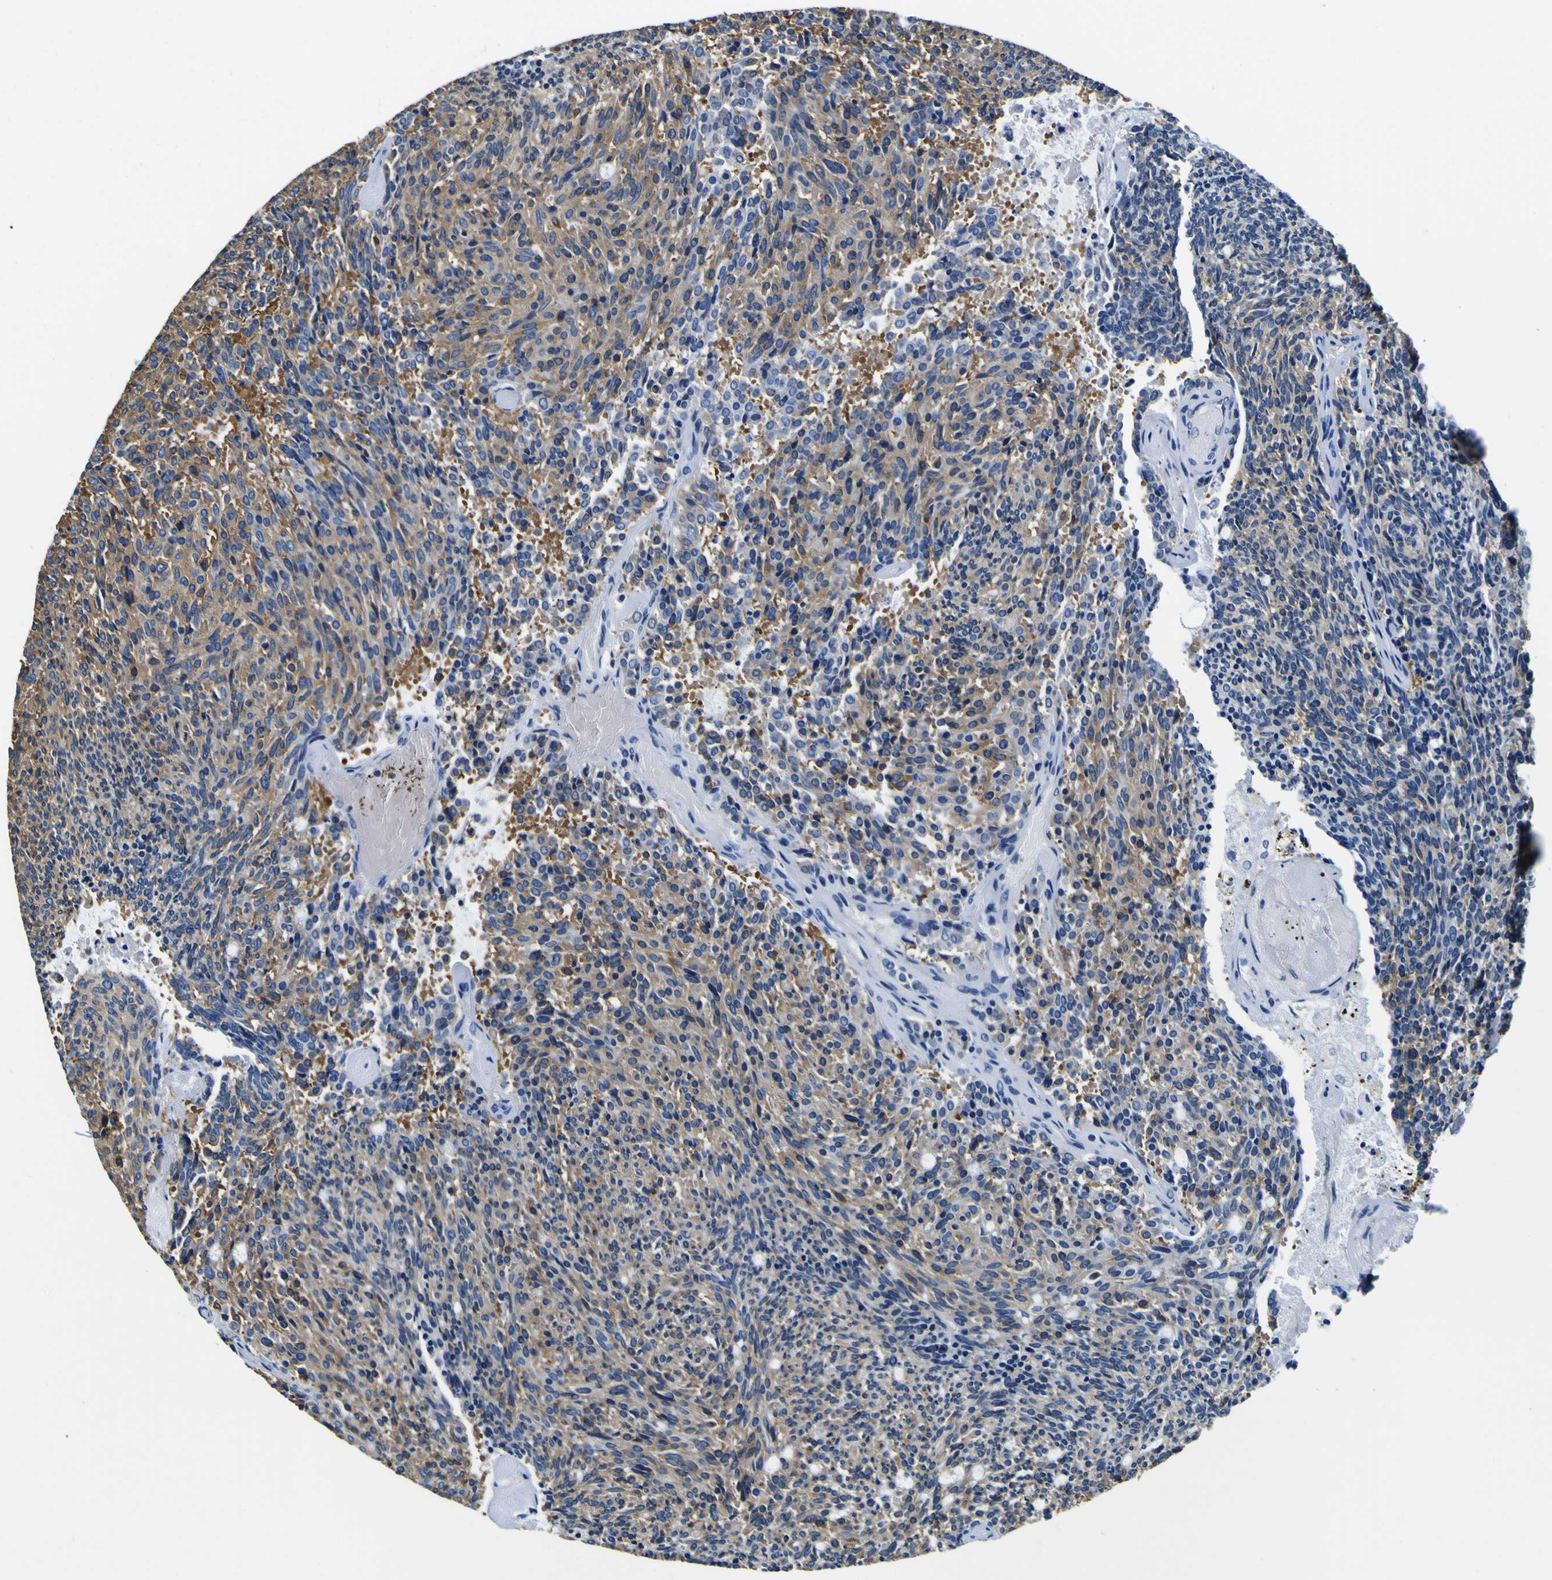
{"staining": {"intensity": "moderate", "quantity": ">75%", "location": "cytoplasmic/membranous"}, "tissue": "carcinoid", "cell_type": "Tumor cells", "image_type": "cancer", "snomed": [{"axis": "morphology", "description": "Carcinoid, malignant, NOS"}, {"axis": "topography", "description": "Pancreas"}], "caption": "This is an image of immunohistochemistry staining of carcinoid, which shows moderate expression in the cytoplasmic/membranous of tumor cells.", "gene": "TUBA1B", "patient": {"sex": "female", "age": 54}}